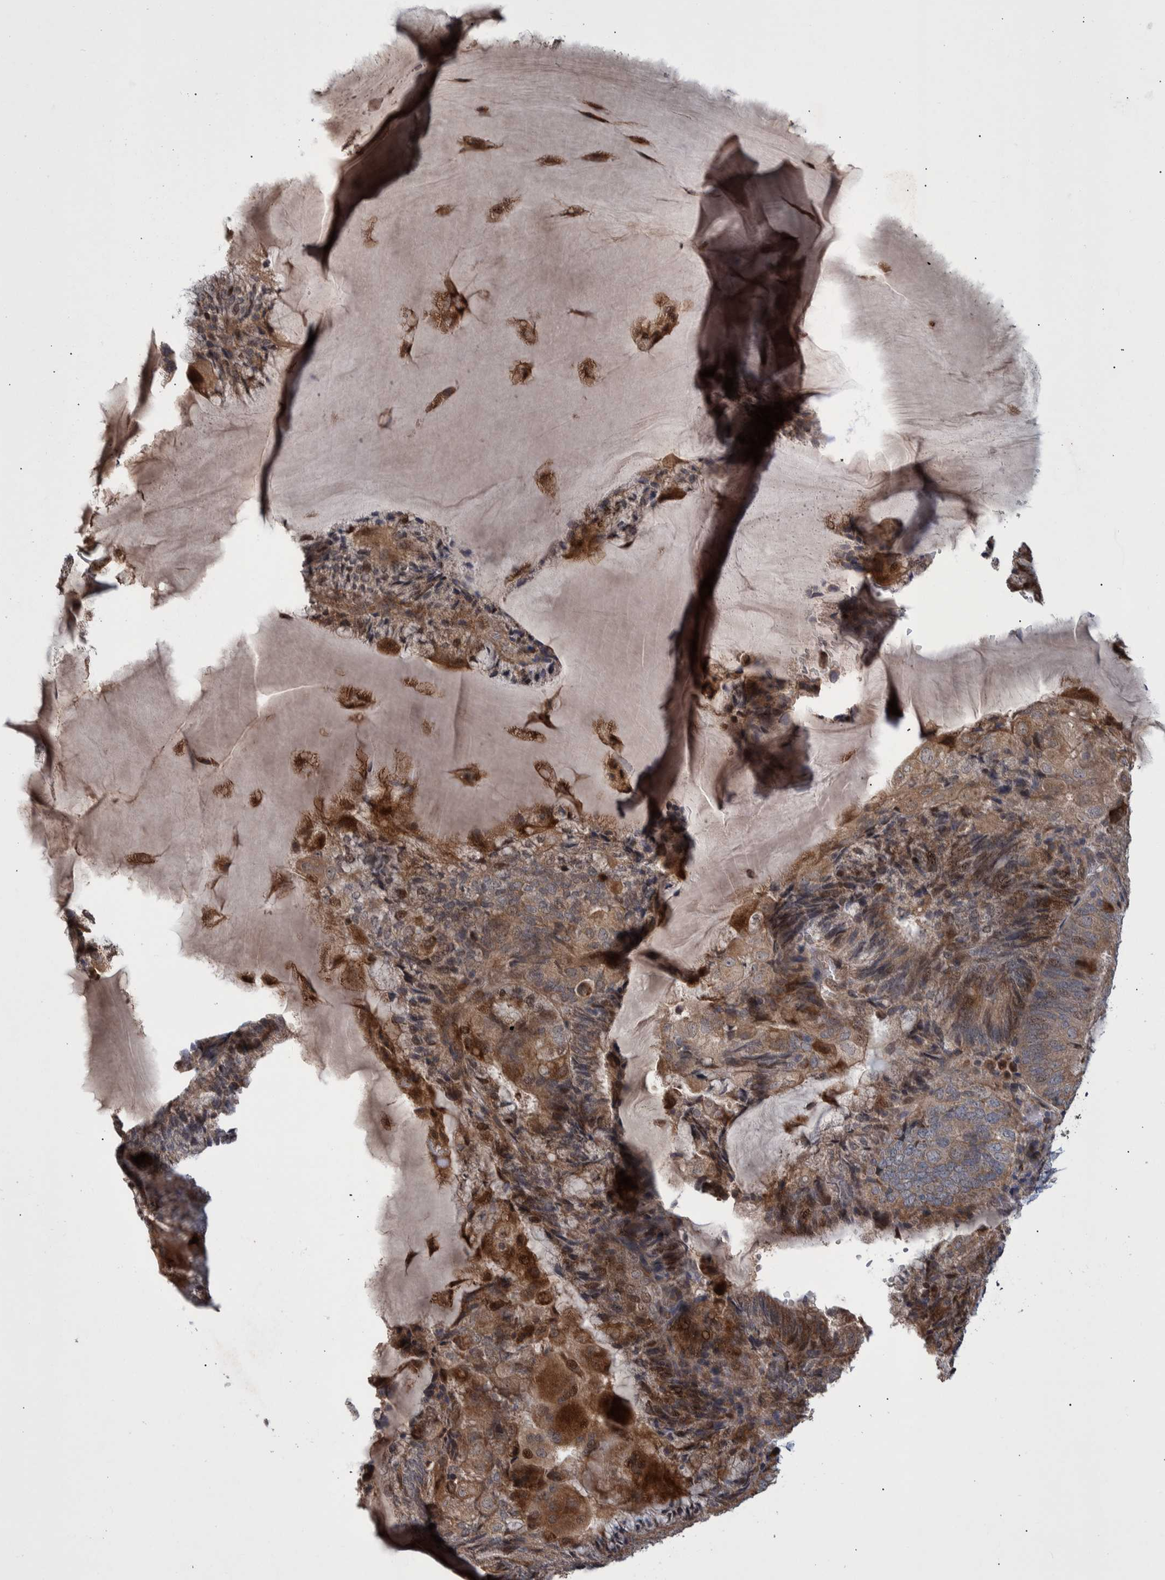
{"staining": {"intensity": "moderate", "quantity": ">75%", "location": "cytoplasmic/membranous,nuclear"}, "tissue": "endometrial cancer", "cell_type": "Tumor cells", "image_type": "cancer", "snomed": [{"axis": "morphology", "description": "Adenocarcinoma, NOS"}, {"axis": "topography", "description": "Endometrium"}], "caption": "The immunohistochemical stain shows moderate cytoplasmic/membranous and nuclear positivity in tumor cells of endometrial cancer tissue.", "gene": "B3GNTL1", "patient": {"sex": "female", "age": 81}}